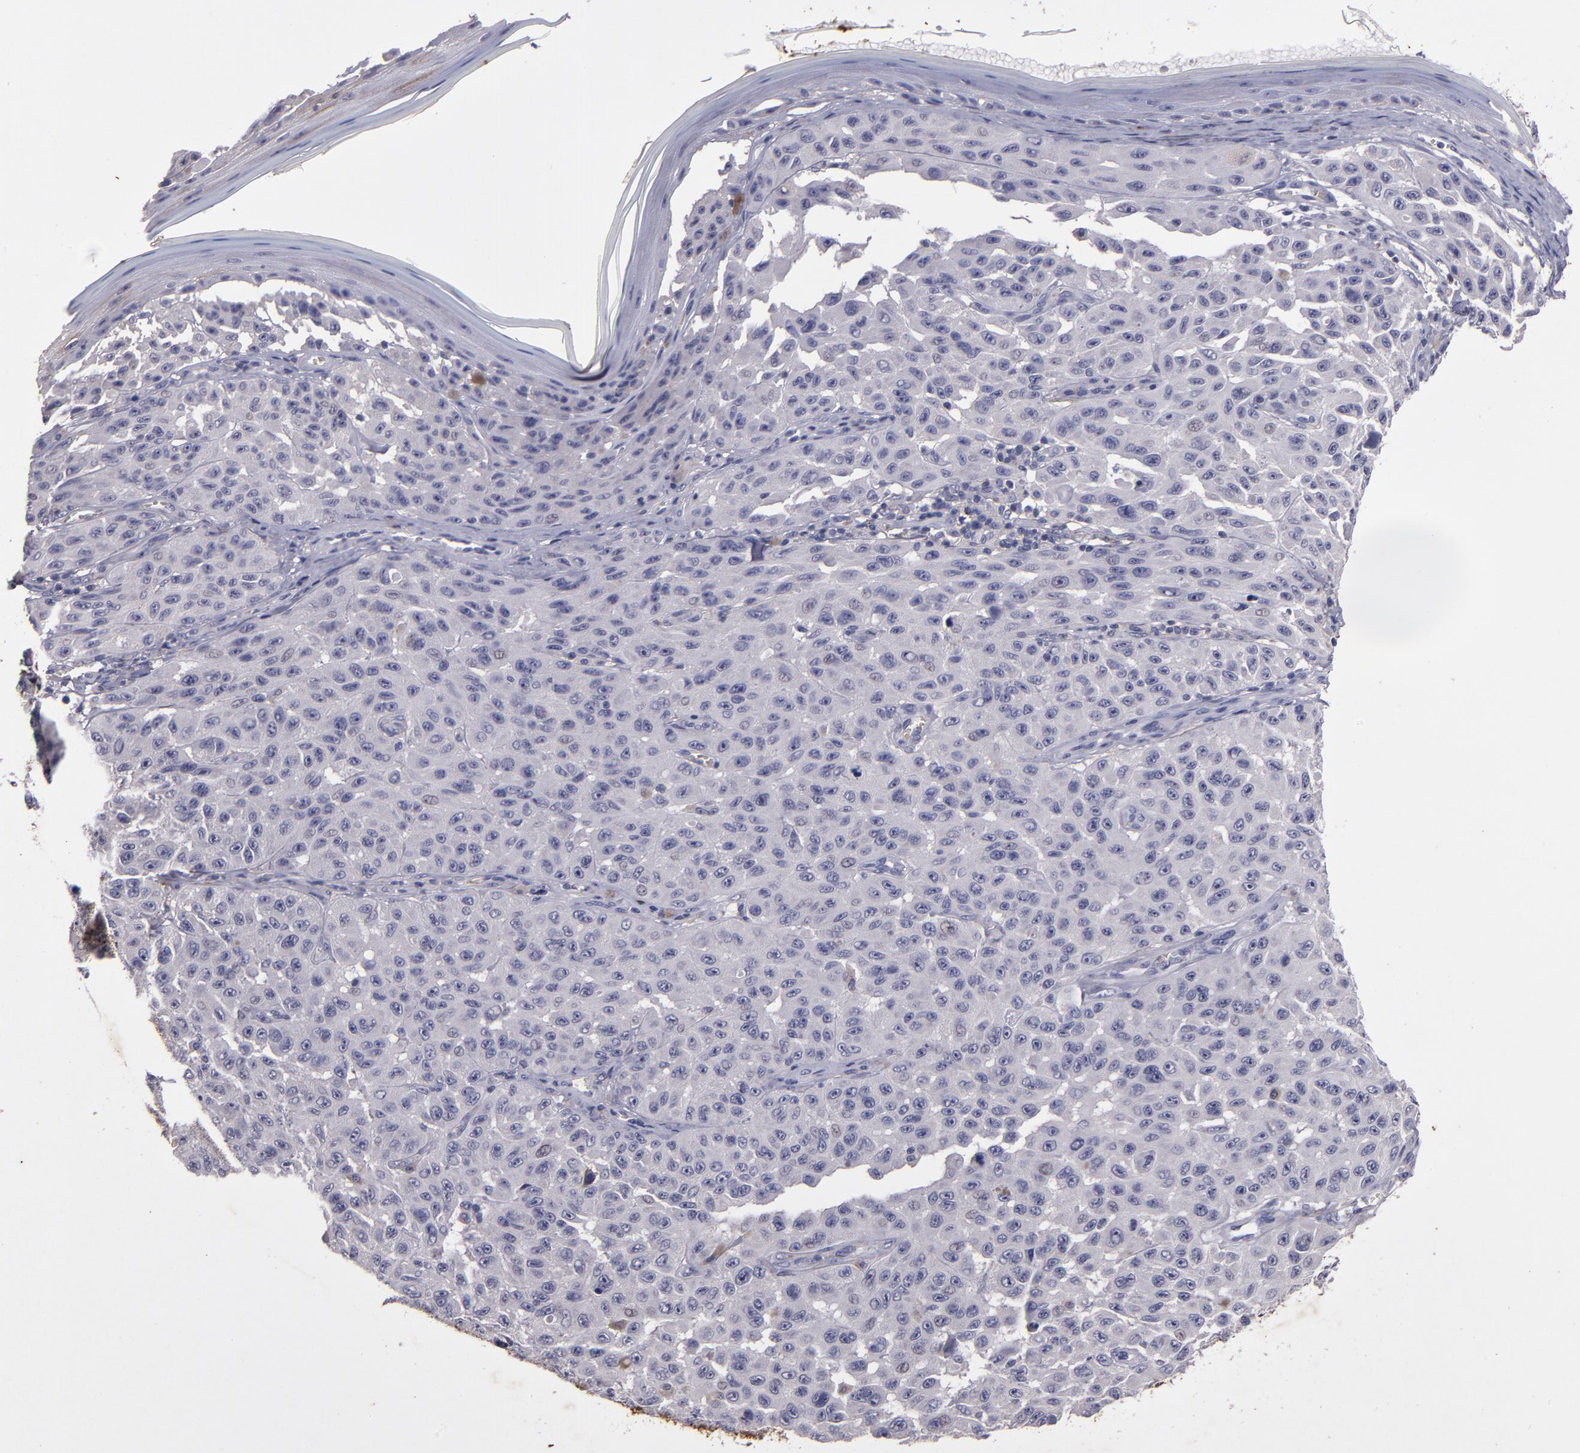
{"staining": {"intensity": "negative", "quantity": "none", "location": "none"}, "tissue": "melanoma", "cell_type": "Tumor cells", "image_type": "cancer", "snomed": [{"axis": "morphology", "description": "Malignant melanoma, NOS"}, {"axis": "topography", "description": "Skin"}], "caption": "IHC of human melanoma exhibits no staining in tumor cells.", "gene": "MFGE8", "patient": {"sex": "male", "age": 30}}